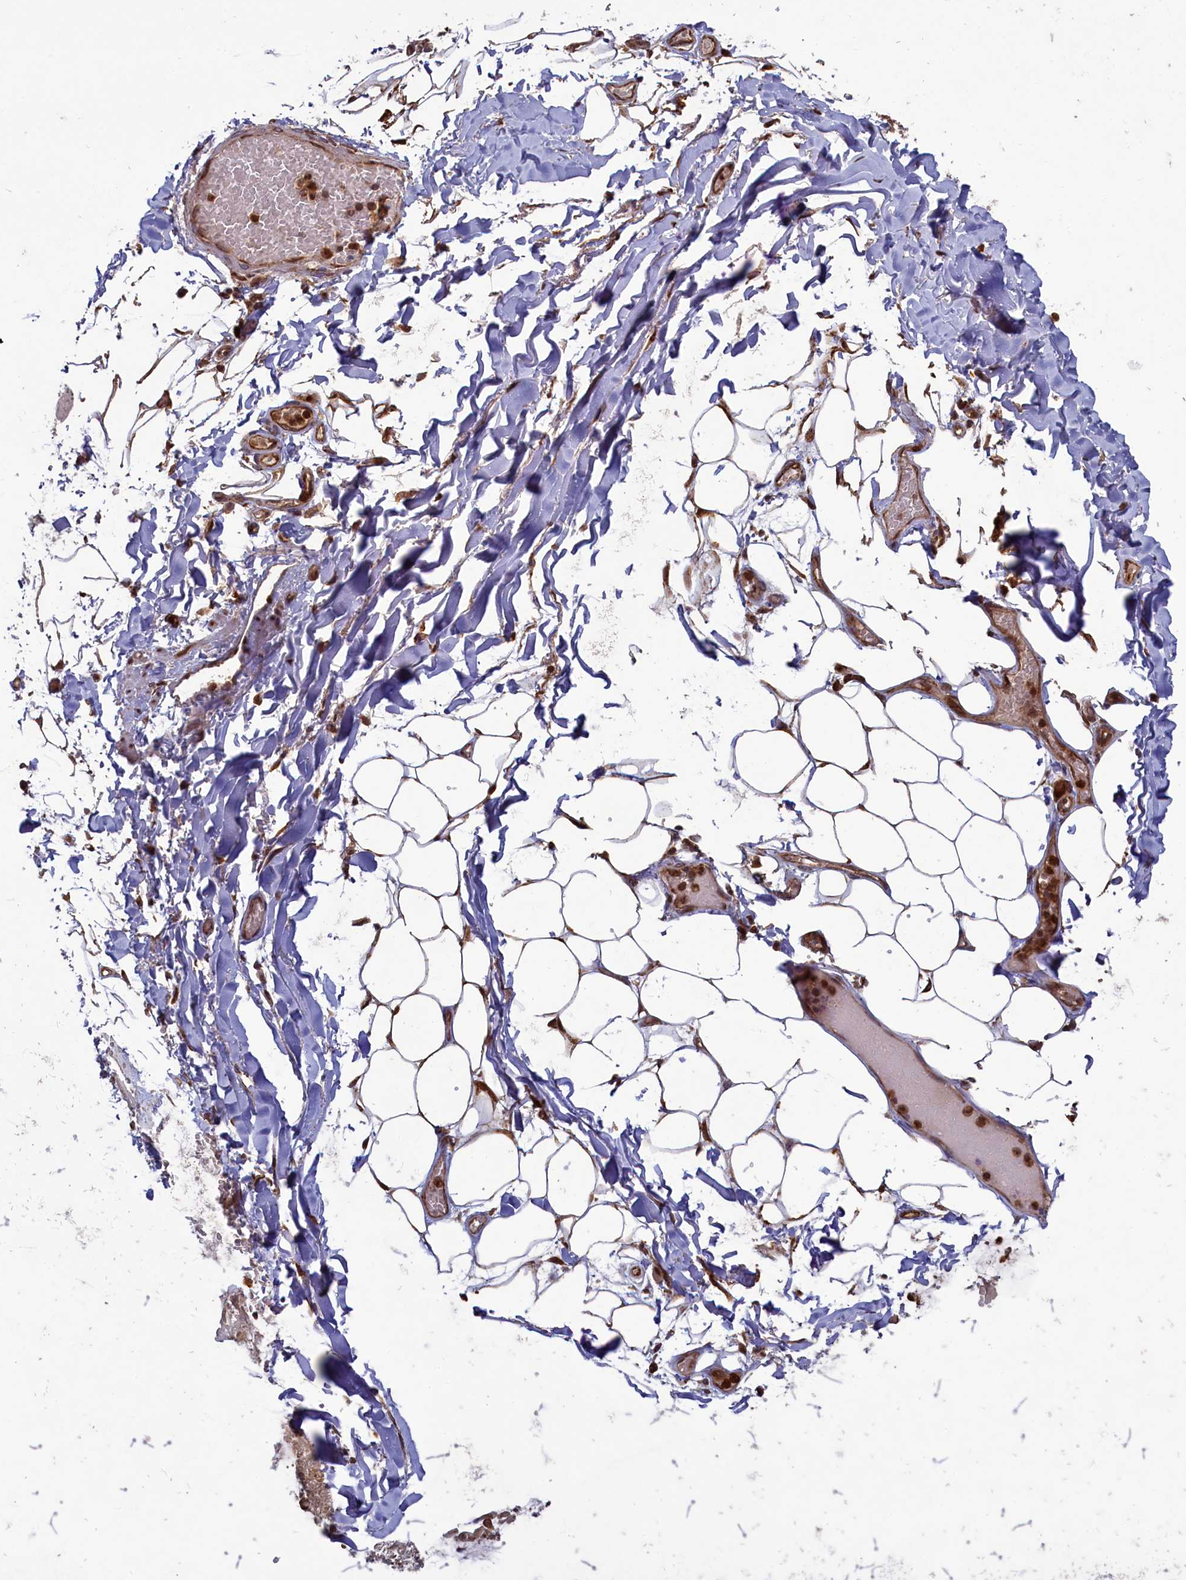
{"staining": {"intensity": "moderate", "quantity": ">75%", "location": "cytoplasmic/membranous,nuclear"}, "tissue": "adipose tissue", "cell_type": "Adipocytes", "image_type": "normal", "snomed": [{"axis": "morphology", "description": "Normal tissue, NOS"}, {"axis": "topography", "description": "Lymph node"}, {"axis": "topography", "description": "Cartilage tissue"}, {"axis": "topography", "description": "Bronchus"}], "caption": "A high-resolution image shows immunohistochemistry staining of unremarkable adipose tissue, which shows moderate cytoplasmic/membranous,nuclear staining in about >75% of adipocytes. The staining was performed using DAB to visualize the protein expression in brown, while the nuclei were stained in blue with hematoxylin (Magnification: 20x).", "gene": "NAE1", "patient": {"sex": "male", "age": 63}}